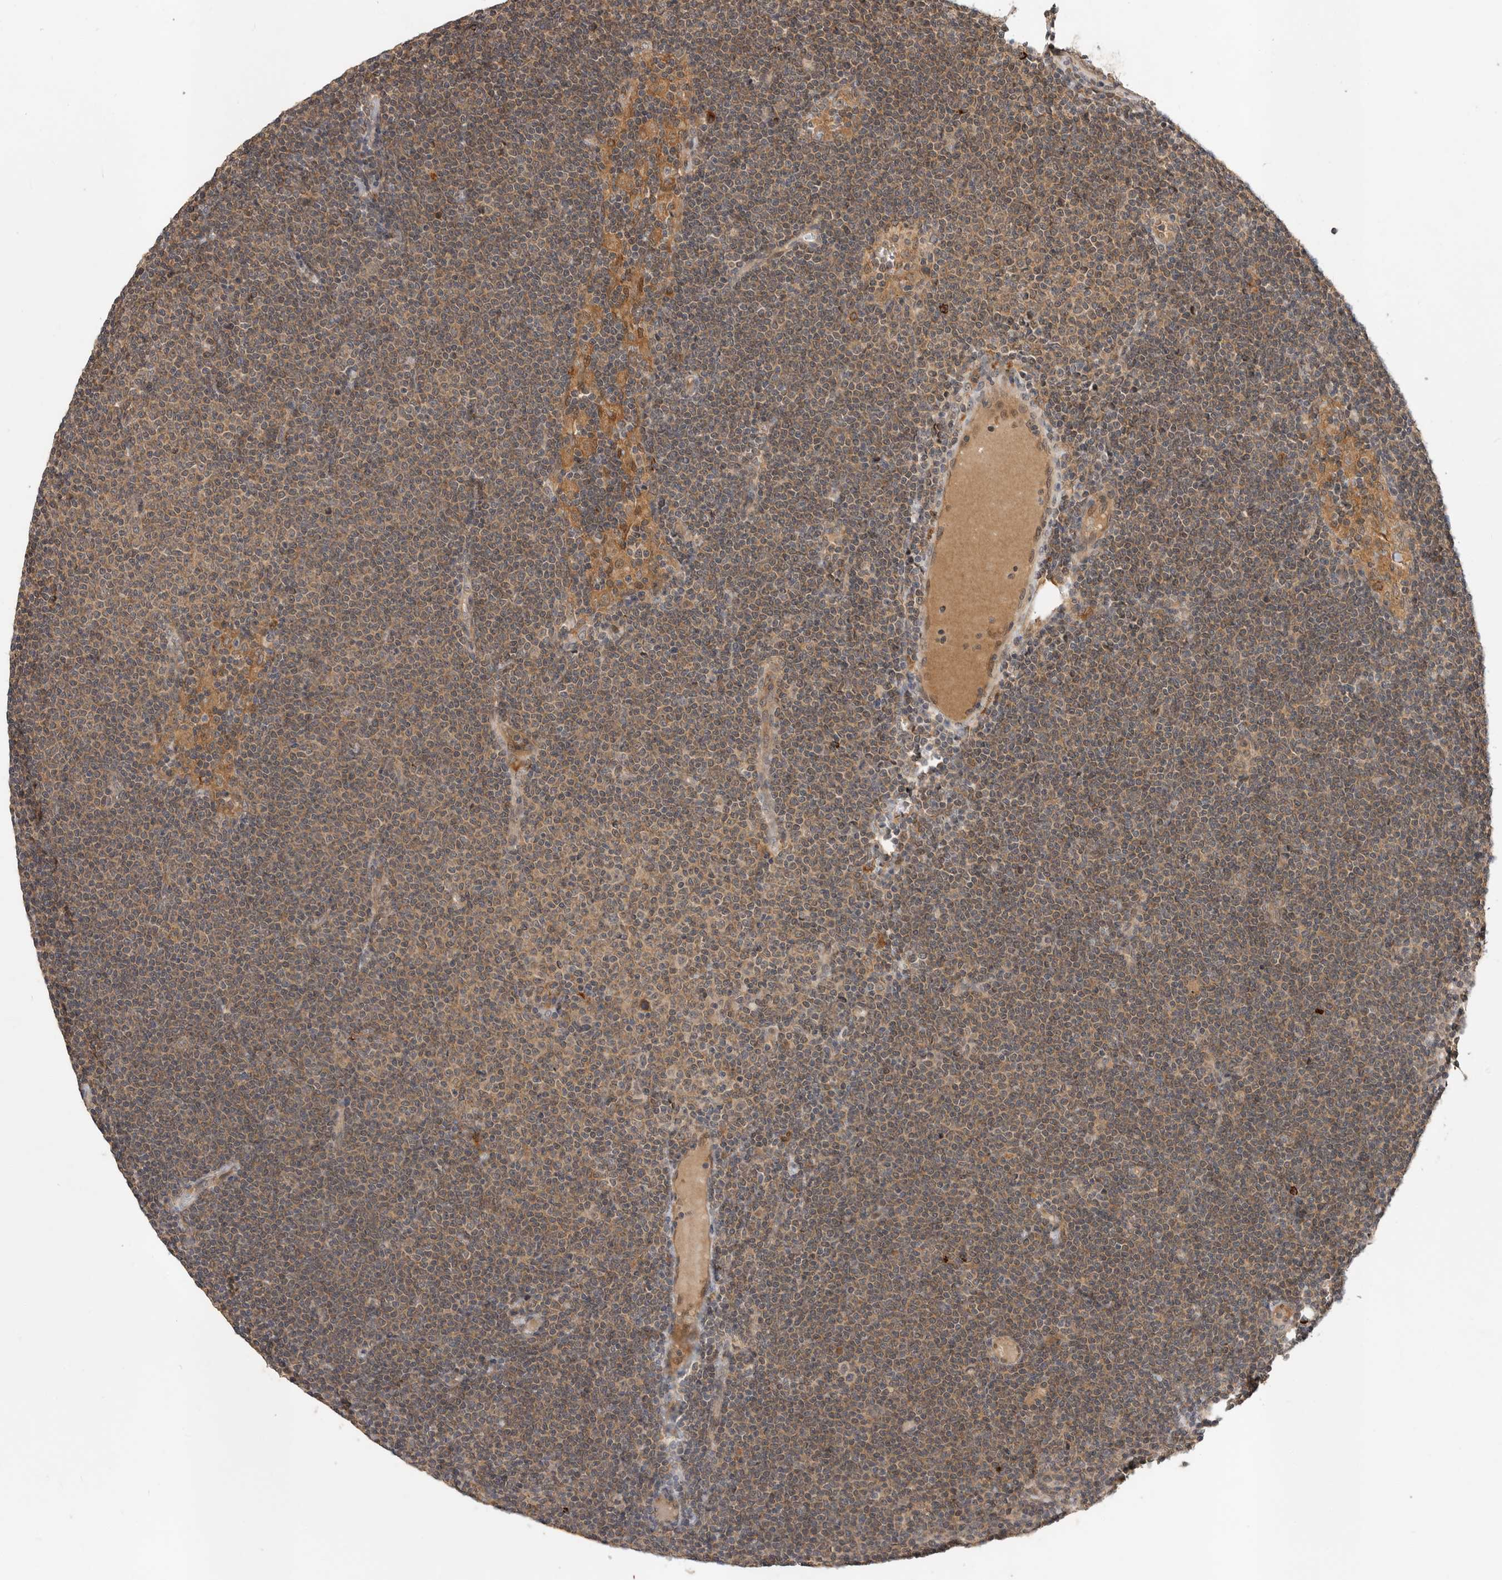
{"staining": {"intensity": "moderate", "quantity": ">75%", "location": "cytoplasmic/membranous"}, "tissue": "lymphoma", "cell_type": "Tumor cells", "image_type": "cancer", "snomed": [{"axis": "morphology", "description": "Malignant lymphoma, non-Hodgkin's type, Low grade"}, {"axis": "topography", "description": "Lymph node"}], "caption": "Lymphoma stained for a protein (brown) reveals moderate cytoplasmic/membranous positive expression in approximately >75% of tumor cells.", "gene": "OSBPL9", "patient": {"sex": "female", "age": 53}}